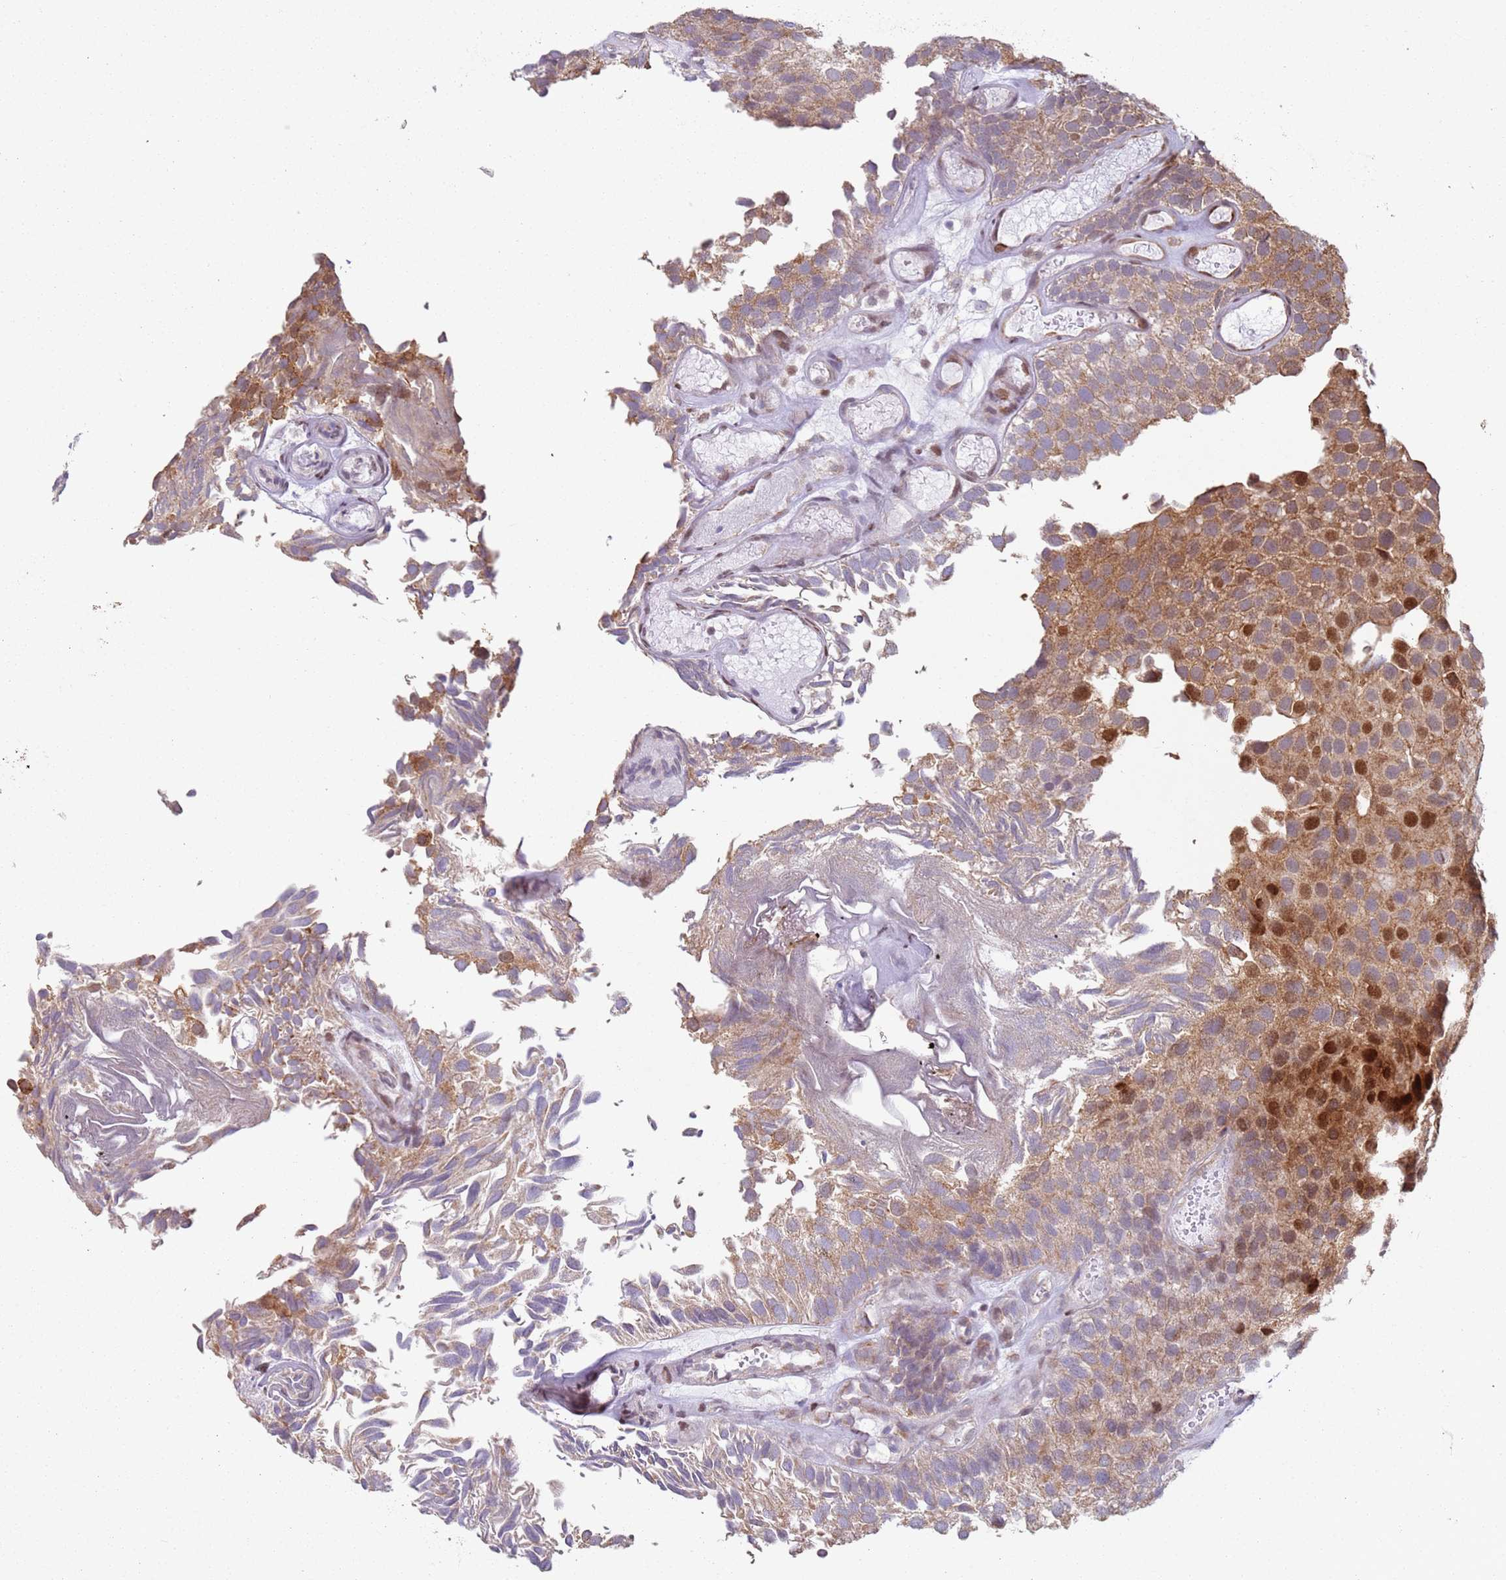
{"staining": {"intensity": "moderate", "quantity": ">75%", "location": "cytoplasmic/membranous,nuclear"}, "tissue": "urothelial cancer", "cell_type": "Tumor cells", "image_type": "cancer", "snomed": [{"axis": "morphology", "description": "Urothelial carcinoma, Low grade"}, {"axis": "topography", "description": "Urinary bladder"}], "caption": "This histopathology image shows IHC staining of urothelial cancer, with medium moderate cytoplasmic/membranous and nuclear positivity in about >75% of tumor cells.", "gene": "HNRNPLL", "patient": {"sex": "male", "age": 89}}